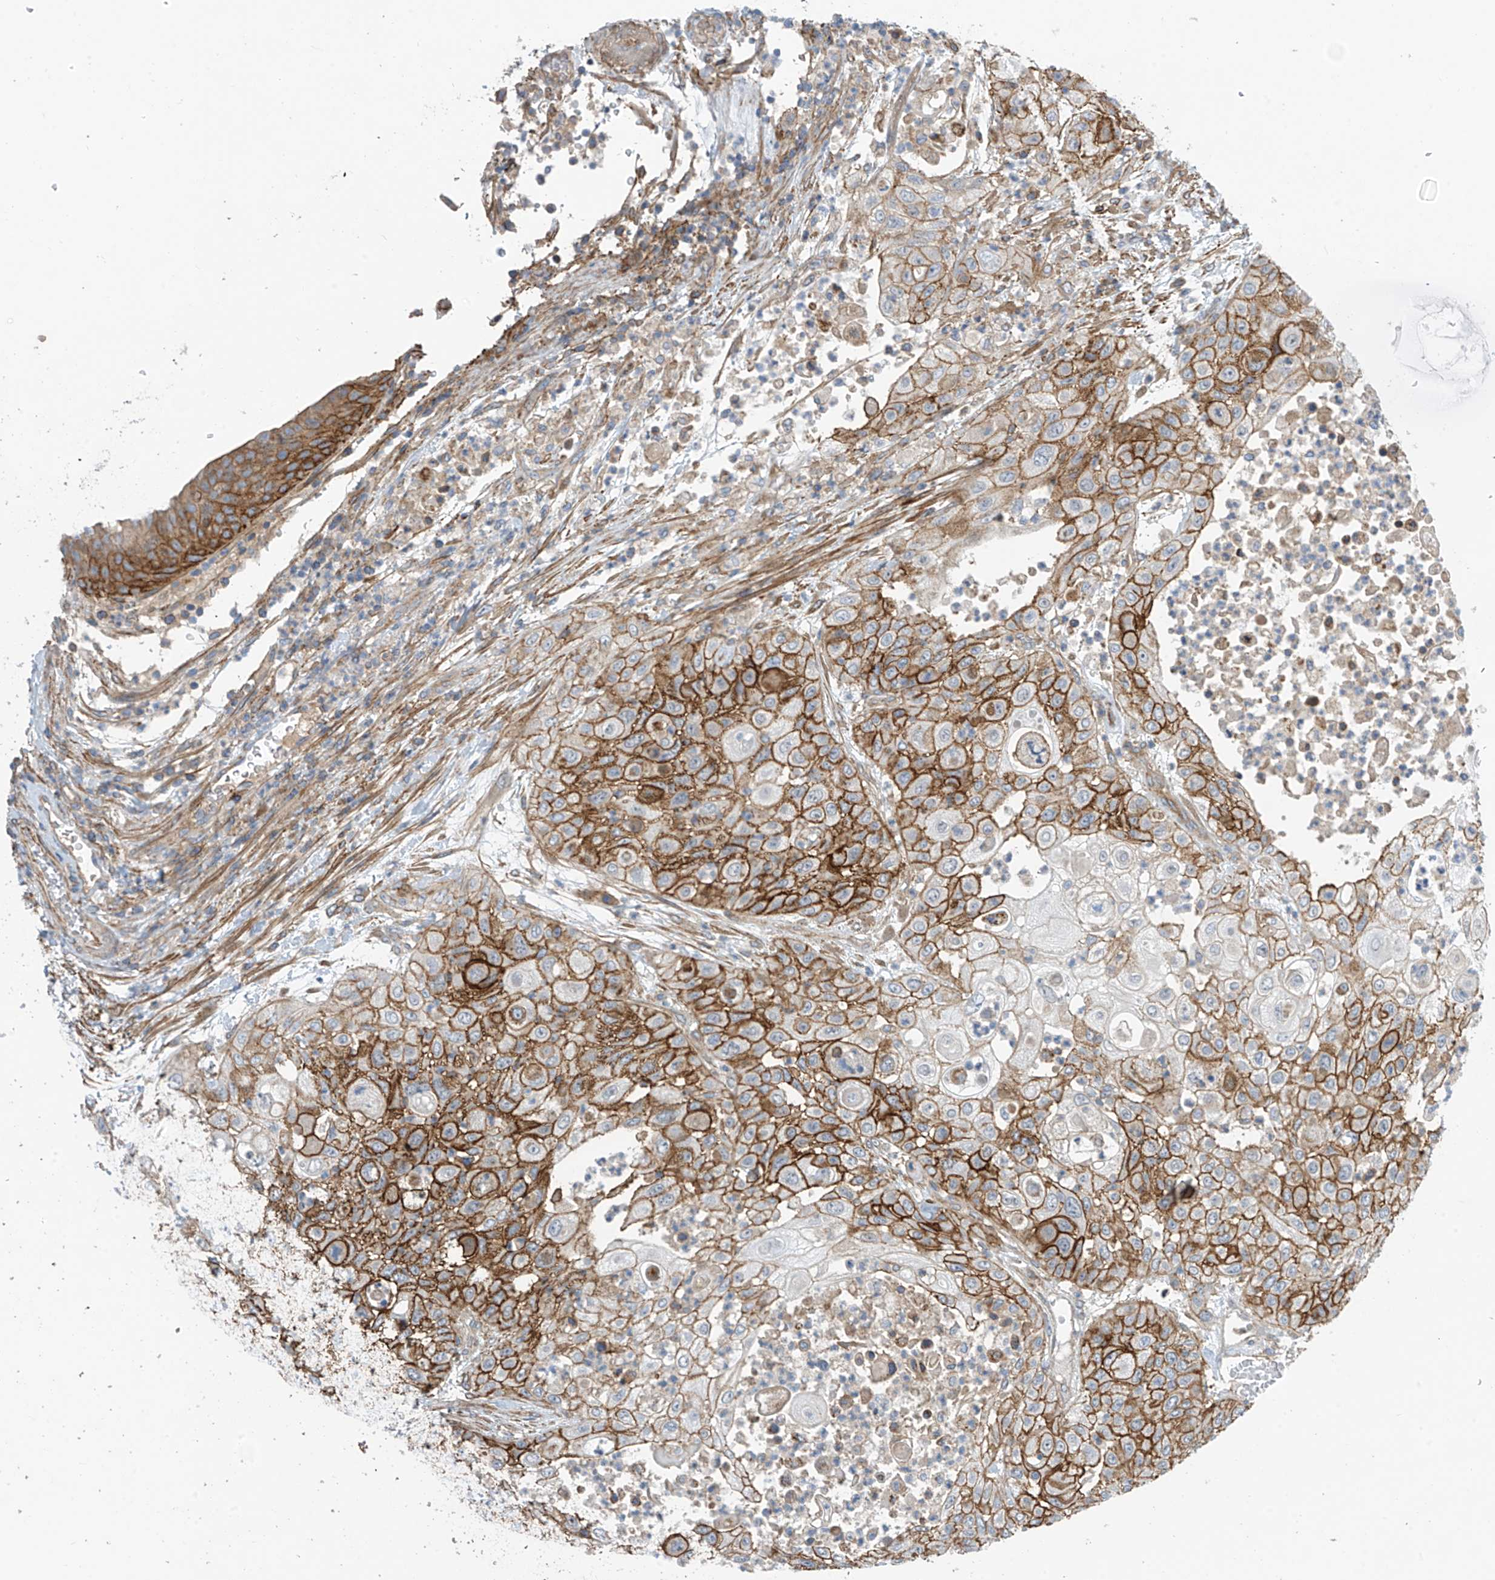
{"staining": {"intensity": "strong", "quantity": "25%-75%", "location": "cytoplasmic/membranous"}, "tissue": "urothelial cancer", "cell_type": "Tumor cells", "image_type": "cancer", "snomed": [{"axis": "morphology", "description": "Urothelial carcinoma, High grade"}, {"axis": "topography", "description": "Urinary bladder"}], "caption": "Urothelial carcinoma (high-grade) stained with a protein marker shows strong staining in tumor cells.", "gene": "SLC1A5", "patient": {"sex": "female", "age": 79}}